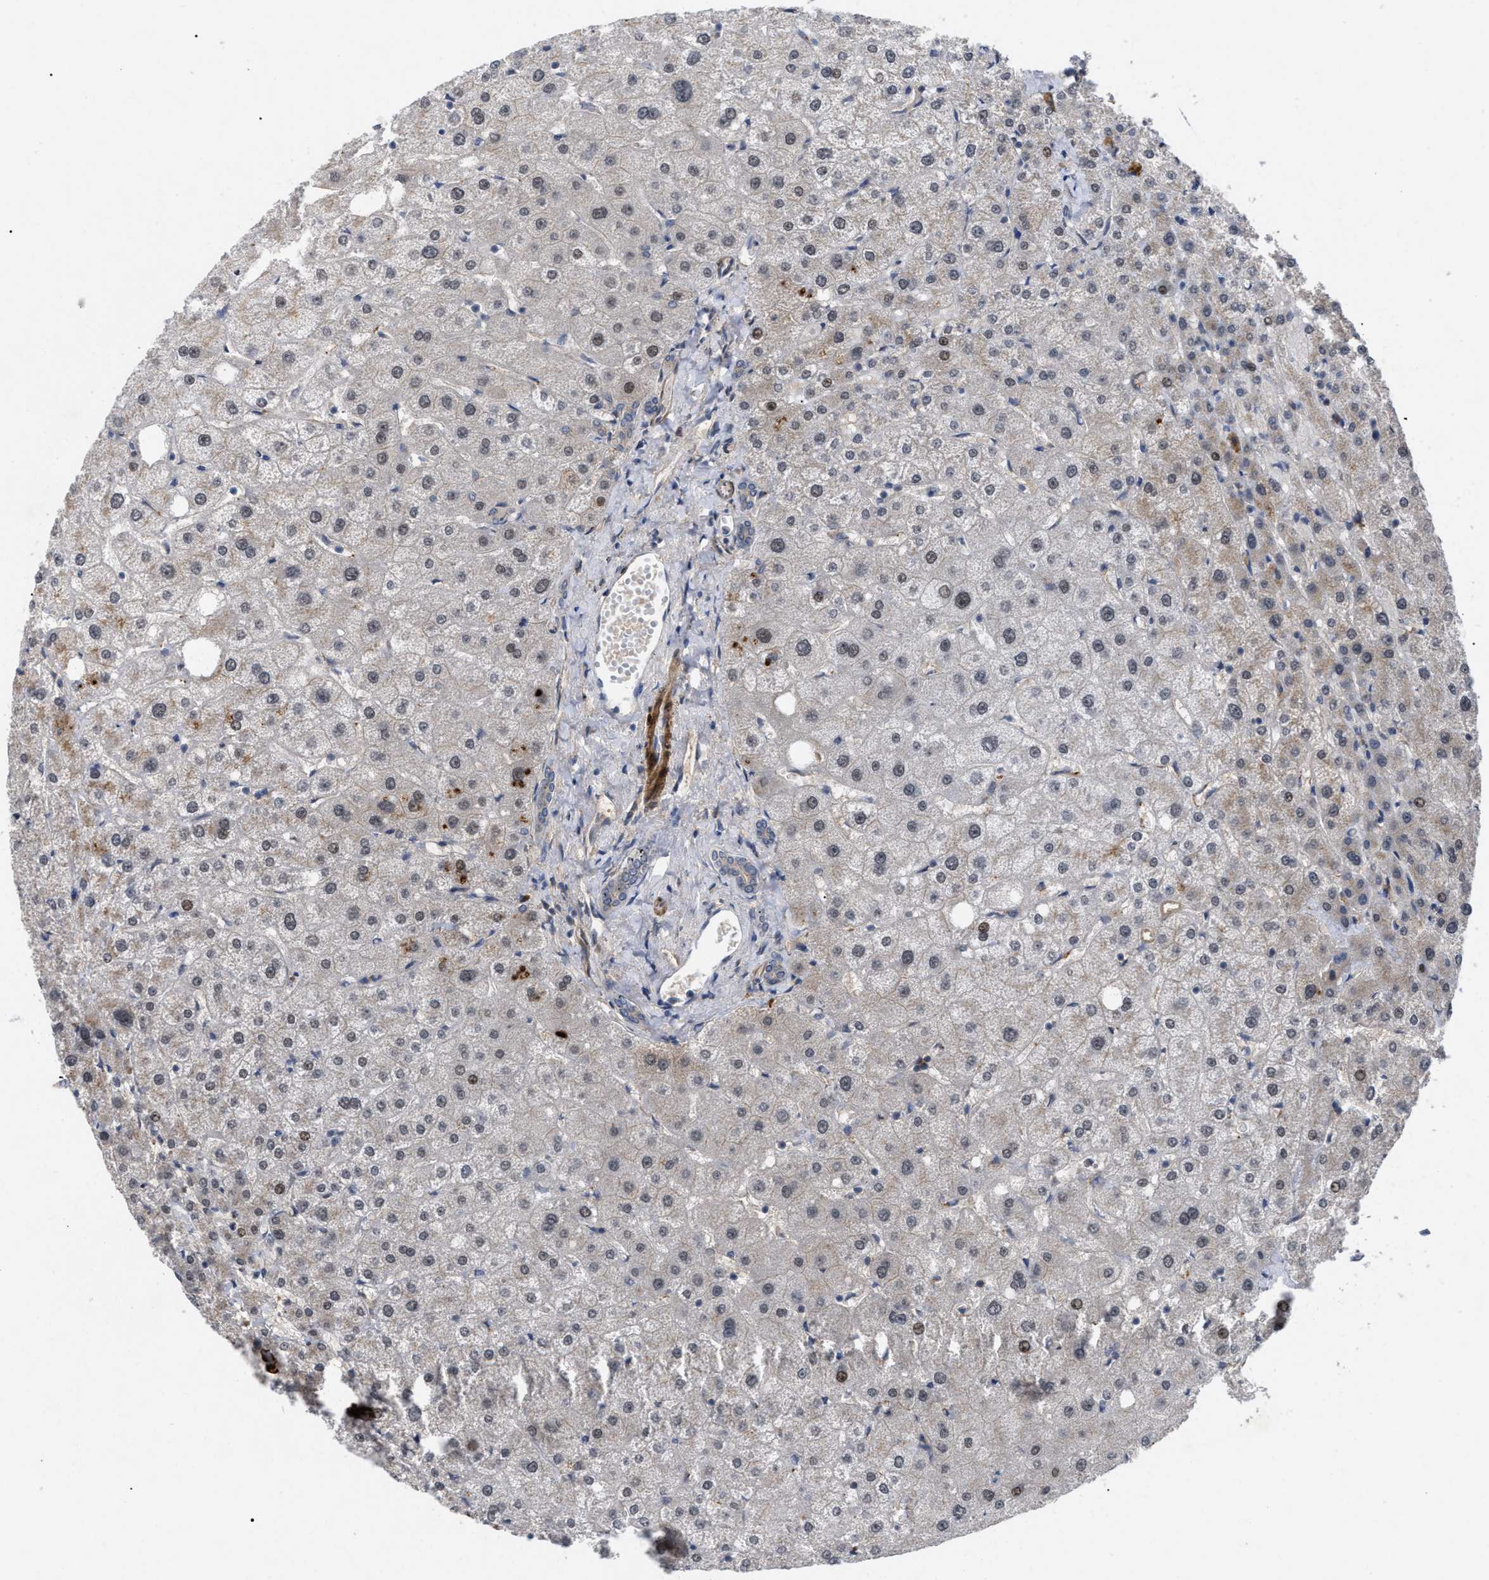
{"staining": {"intensity": "negative", "quantity": "none", "location": "none"}, "tissue": "liver", "cell_type": "Cholangiocytes", "image_type": "normal", "snomed": [{"axis": "morphology", "description": "Normal tissue, NOS"}, {"axis": "topography", "description": "Liver"}], "caption": "IHC micrograph of normal human liver stained for a protein (brown), which reveals no staining in cholangiocytes. (Stains: DAB immunohistochemistry (IHC) with hematoxylin counter stain, Microscopy: brightfield microscopy at high magnification).", "gene": "ST6GALNAC6", "patient": {"sex": "male", "age": 73}}